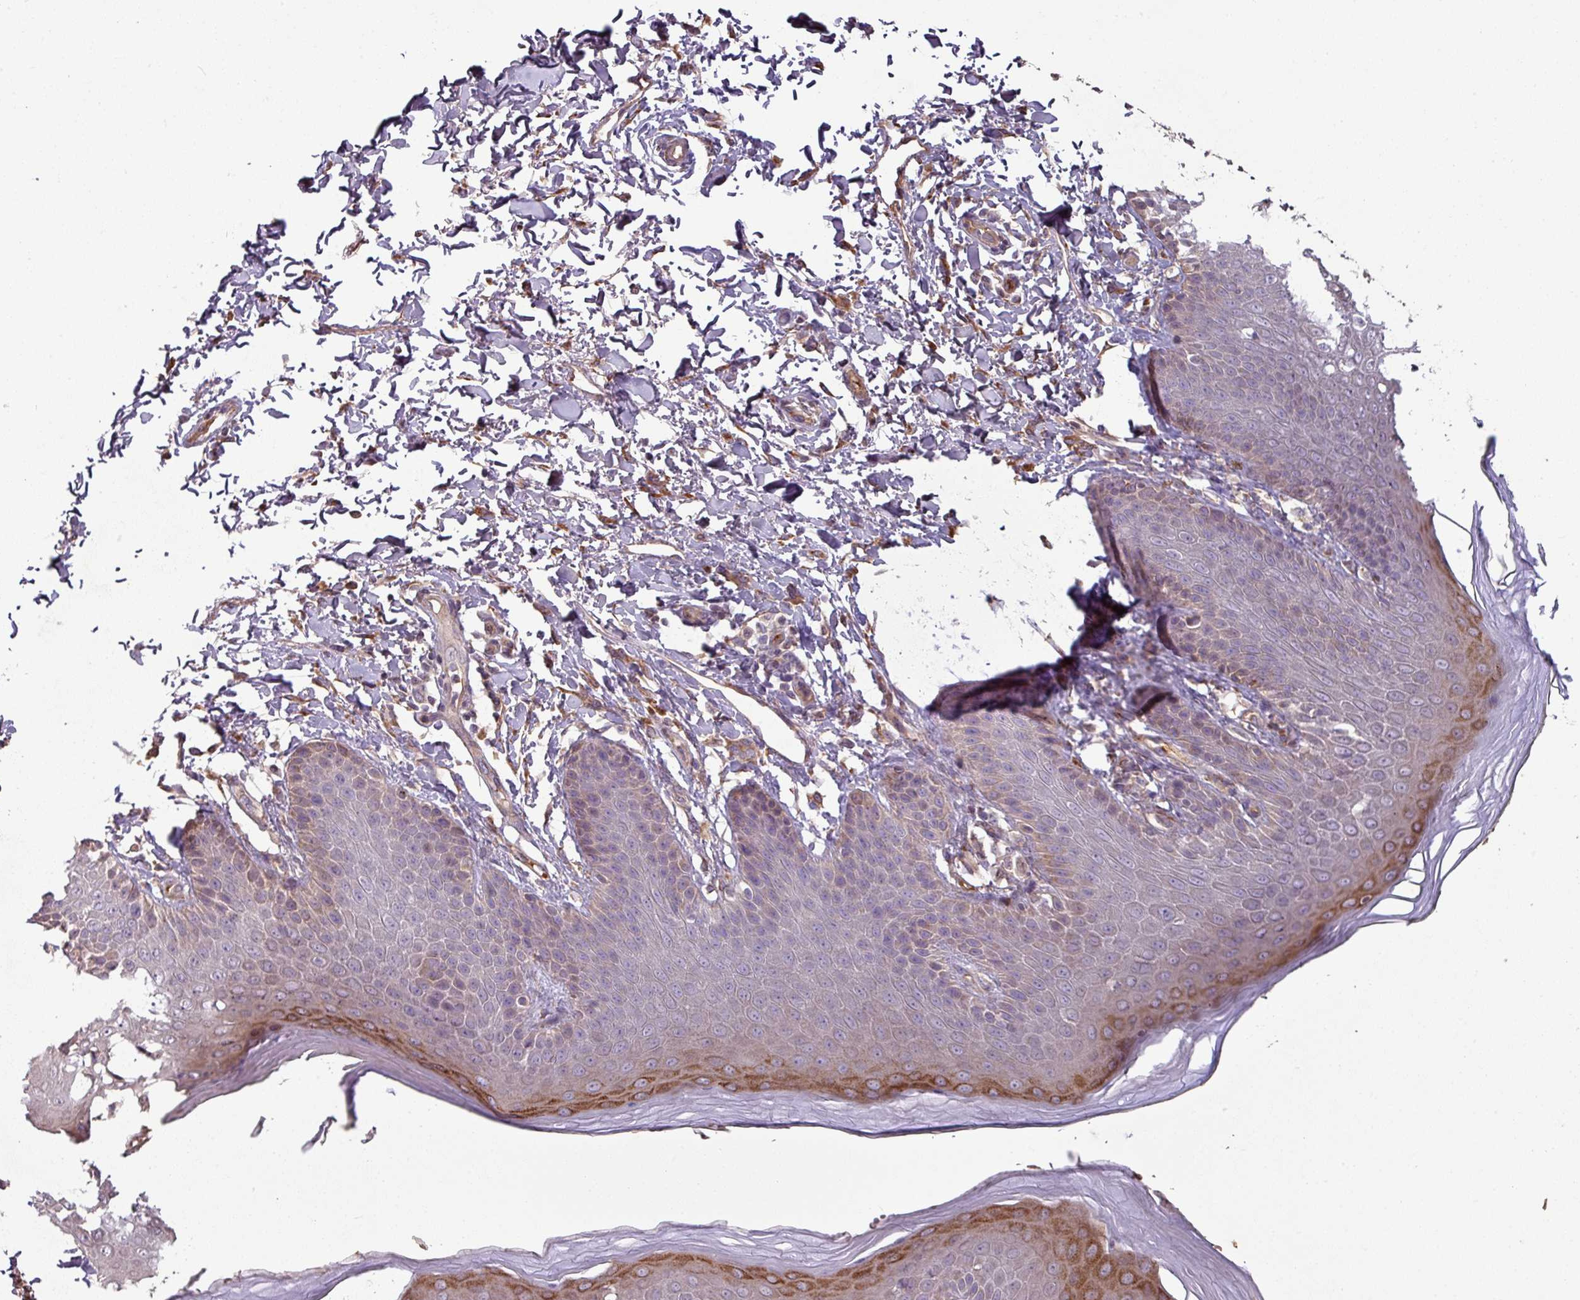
{"staining": {"intensity": "strong", "quantity": "<25%", "location": "cytoplasmic/membranous"}, "tissue": "skin", "cell_type": "Epidermal cells", "image_type": "normal", "snomed": [{"axis": "morphology", "description": "Normal tissue, NOS"}, {"axis": "topography", "description": "Peripheral nerve tissue"}], "caption": "A micrograph of skin stained for a protein displays strong cytoplasmic/membranous brown staining in epidermal cells.", "gene": "NHSL2", "patient": {"sex": "male", "age": 51}}